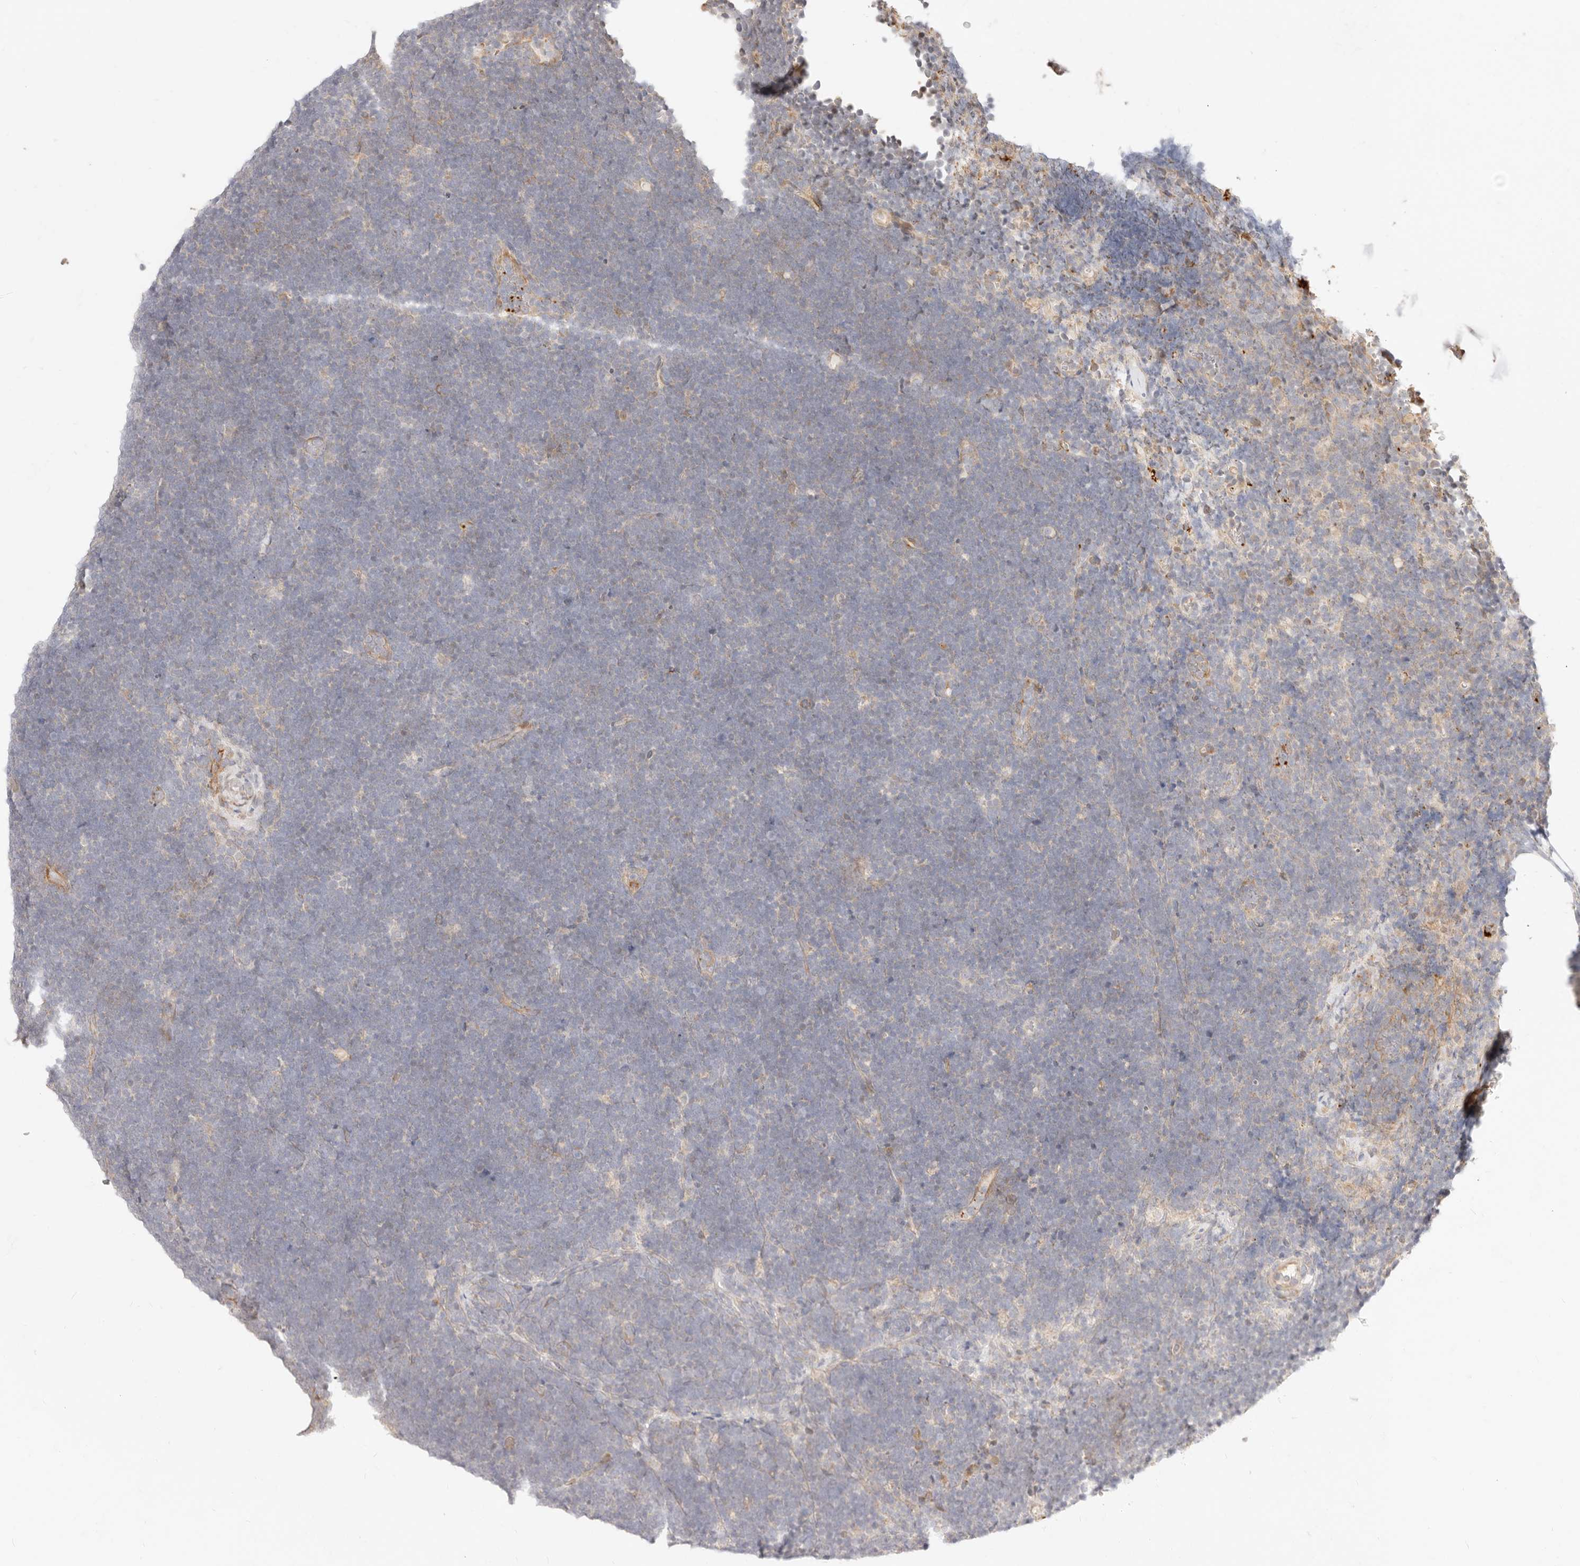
{"staining": {"intensity": "negative", "quantity": "none", "location": "none"}, "tissue": "lymphoma", "cell_type": "Tumor cells", "image_type": "cancer", "snomed": [{"axis": "morphology", "description": "Malignant lymphoma, non-Hodgkin's type, High grade"}, {"axis": "topography", "description": "Lymph node"}], "caption": "Tumor cells are negative for brown protein staining in lymphoma.", "gene": "UBXN10", "patient": {"sex": "male", "age": 13}}